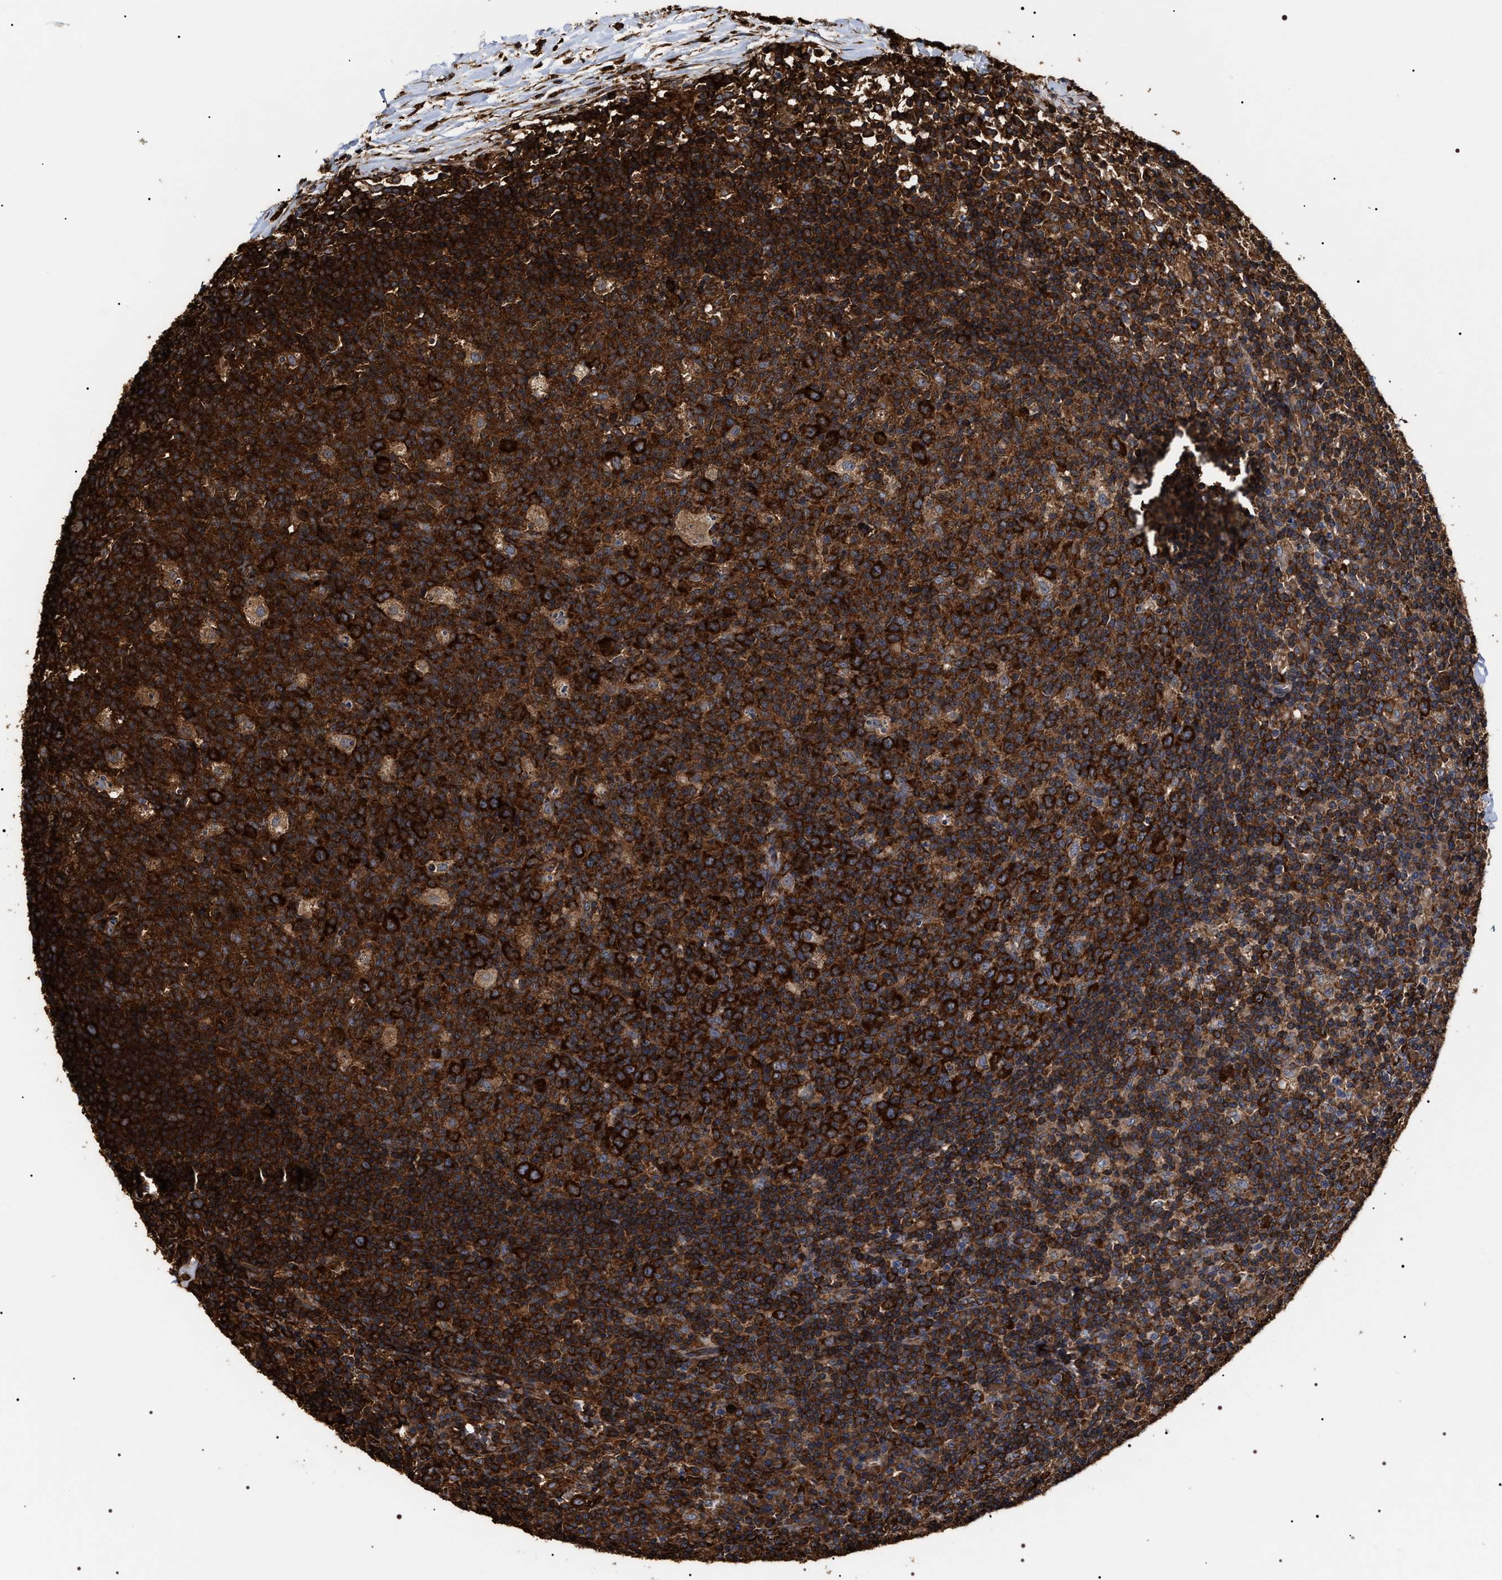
{"staining": {"intensity": "strong", "quantity": ">75%", "location": "cytoplasmic/membranous"}, "tissue": "lymph node", "cell_type": "Germinal center cells", "image_type": "normal", "snomed": [{"axis": "morphology", "description": "Normal tissue, NOS"}, {"axis": "morphology", "description": "Inflammation, NOS"}, {"axis": "topography", "description": "Lymph node"}], "caption": "Protein expression analysis of unremarkable human lymph node reveals strong cytoplasmic/membranous positivity in about >75% of germinal center cells.", "gene": "SERBP1", "patient": {"sex": "male", "age": 55}}